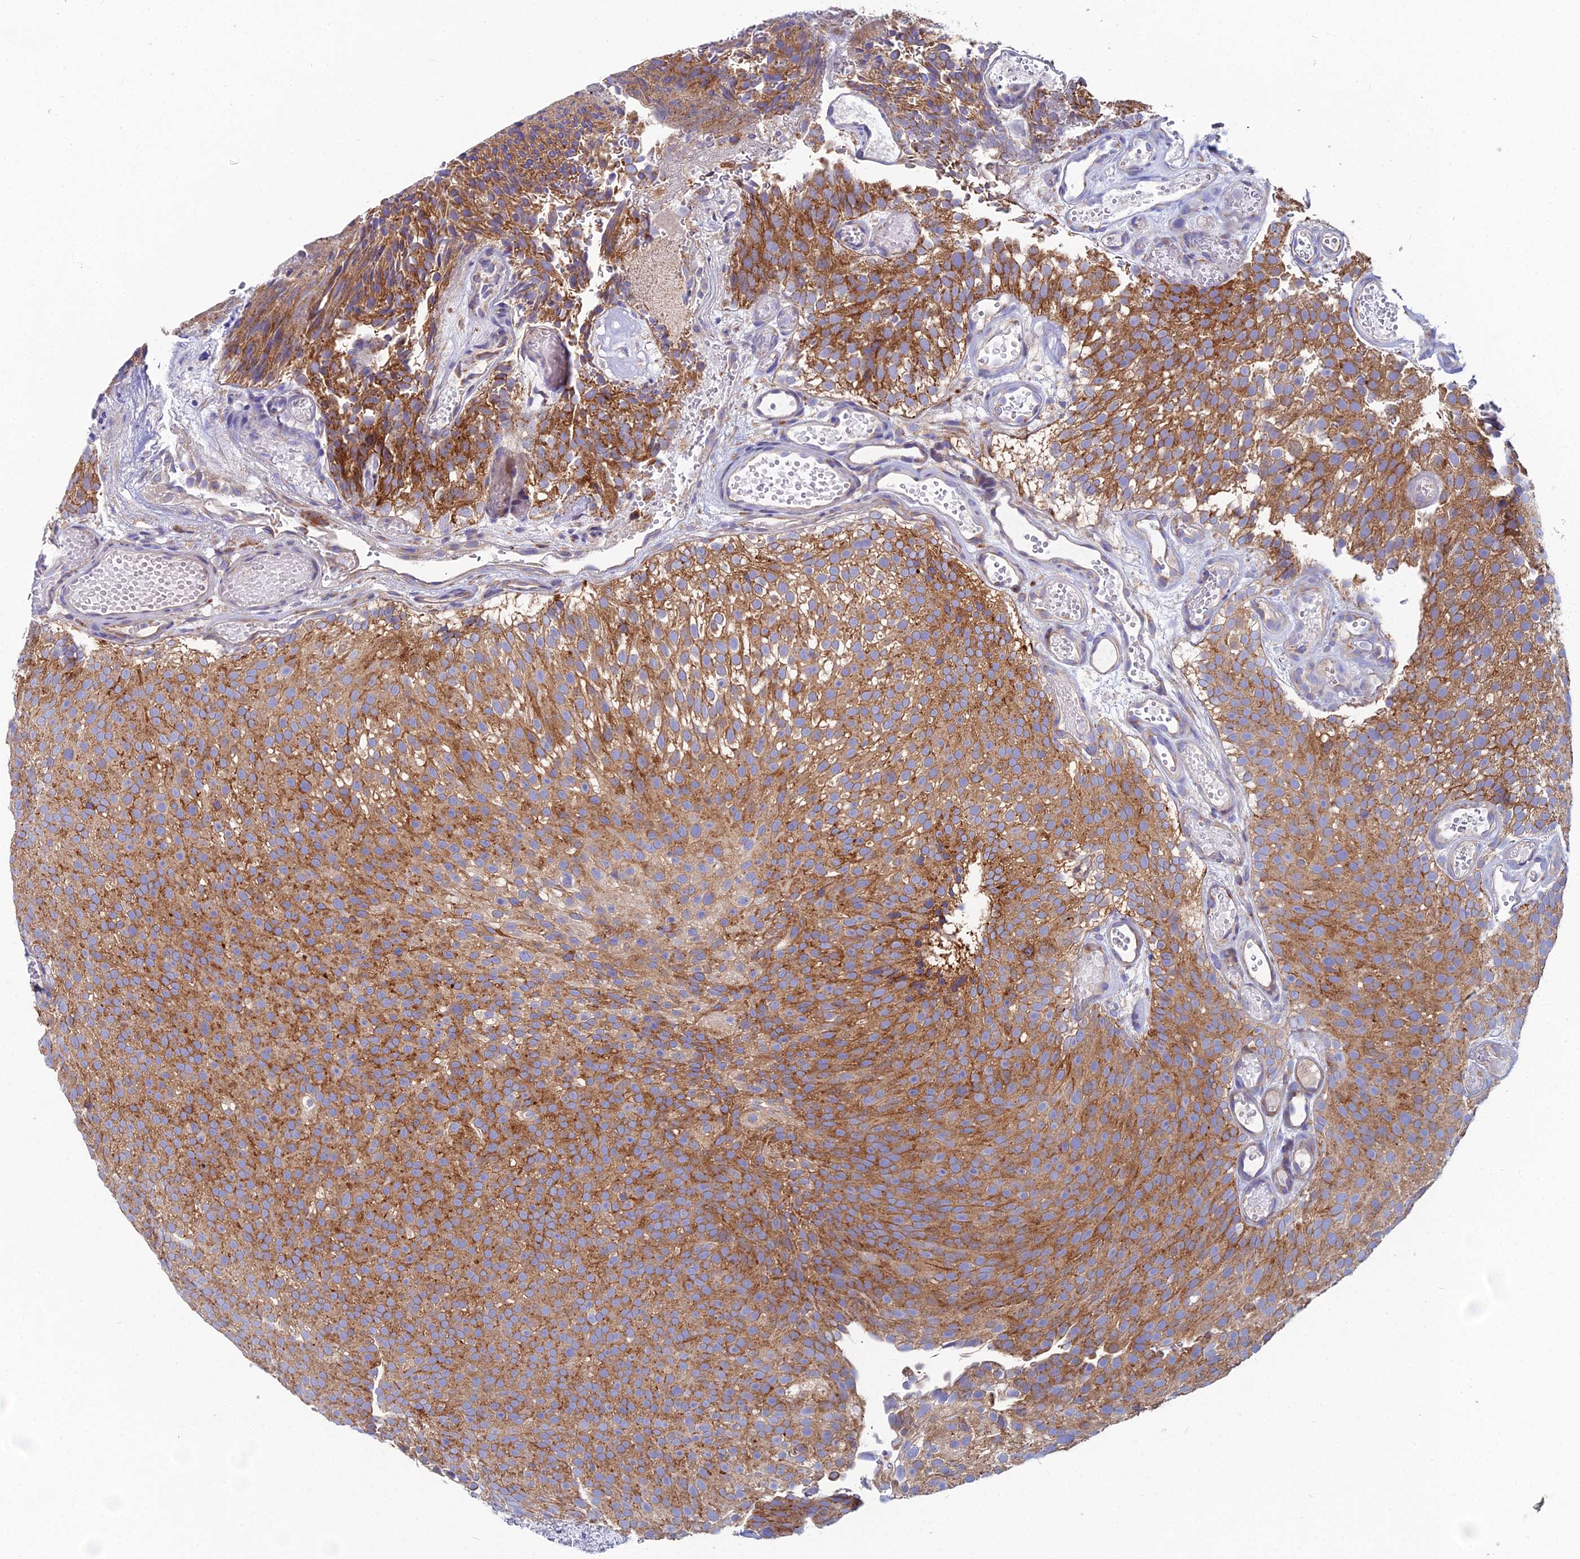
{"staining": {"intensity": "moderate", "quantity": ">75%", "location": "cytoplasmic/membranous"}, "tissue": "urothelial cancer", "cell_type": "Tumor cells", "image_type": "cancer", "snomed": [{"axis": "morphology", "description": "Urothelial carcinoma, Low grade"}, {"axis": "topography", "description": "Urinary bladder"}], "caption": "Immunohistochemistry (IHC) of human urothelial cancer demonstrates medium levels of moderate cytoplasmic/membranous positivity in about >75% of tumor cells.", "gene": "CLCN3", "patient": {"sex": "male", "age": 78}}